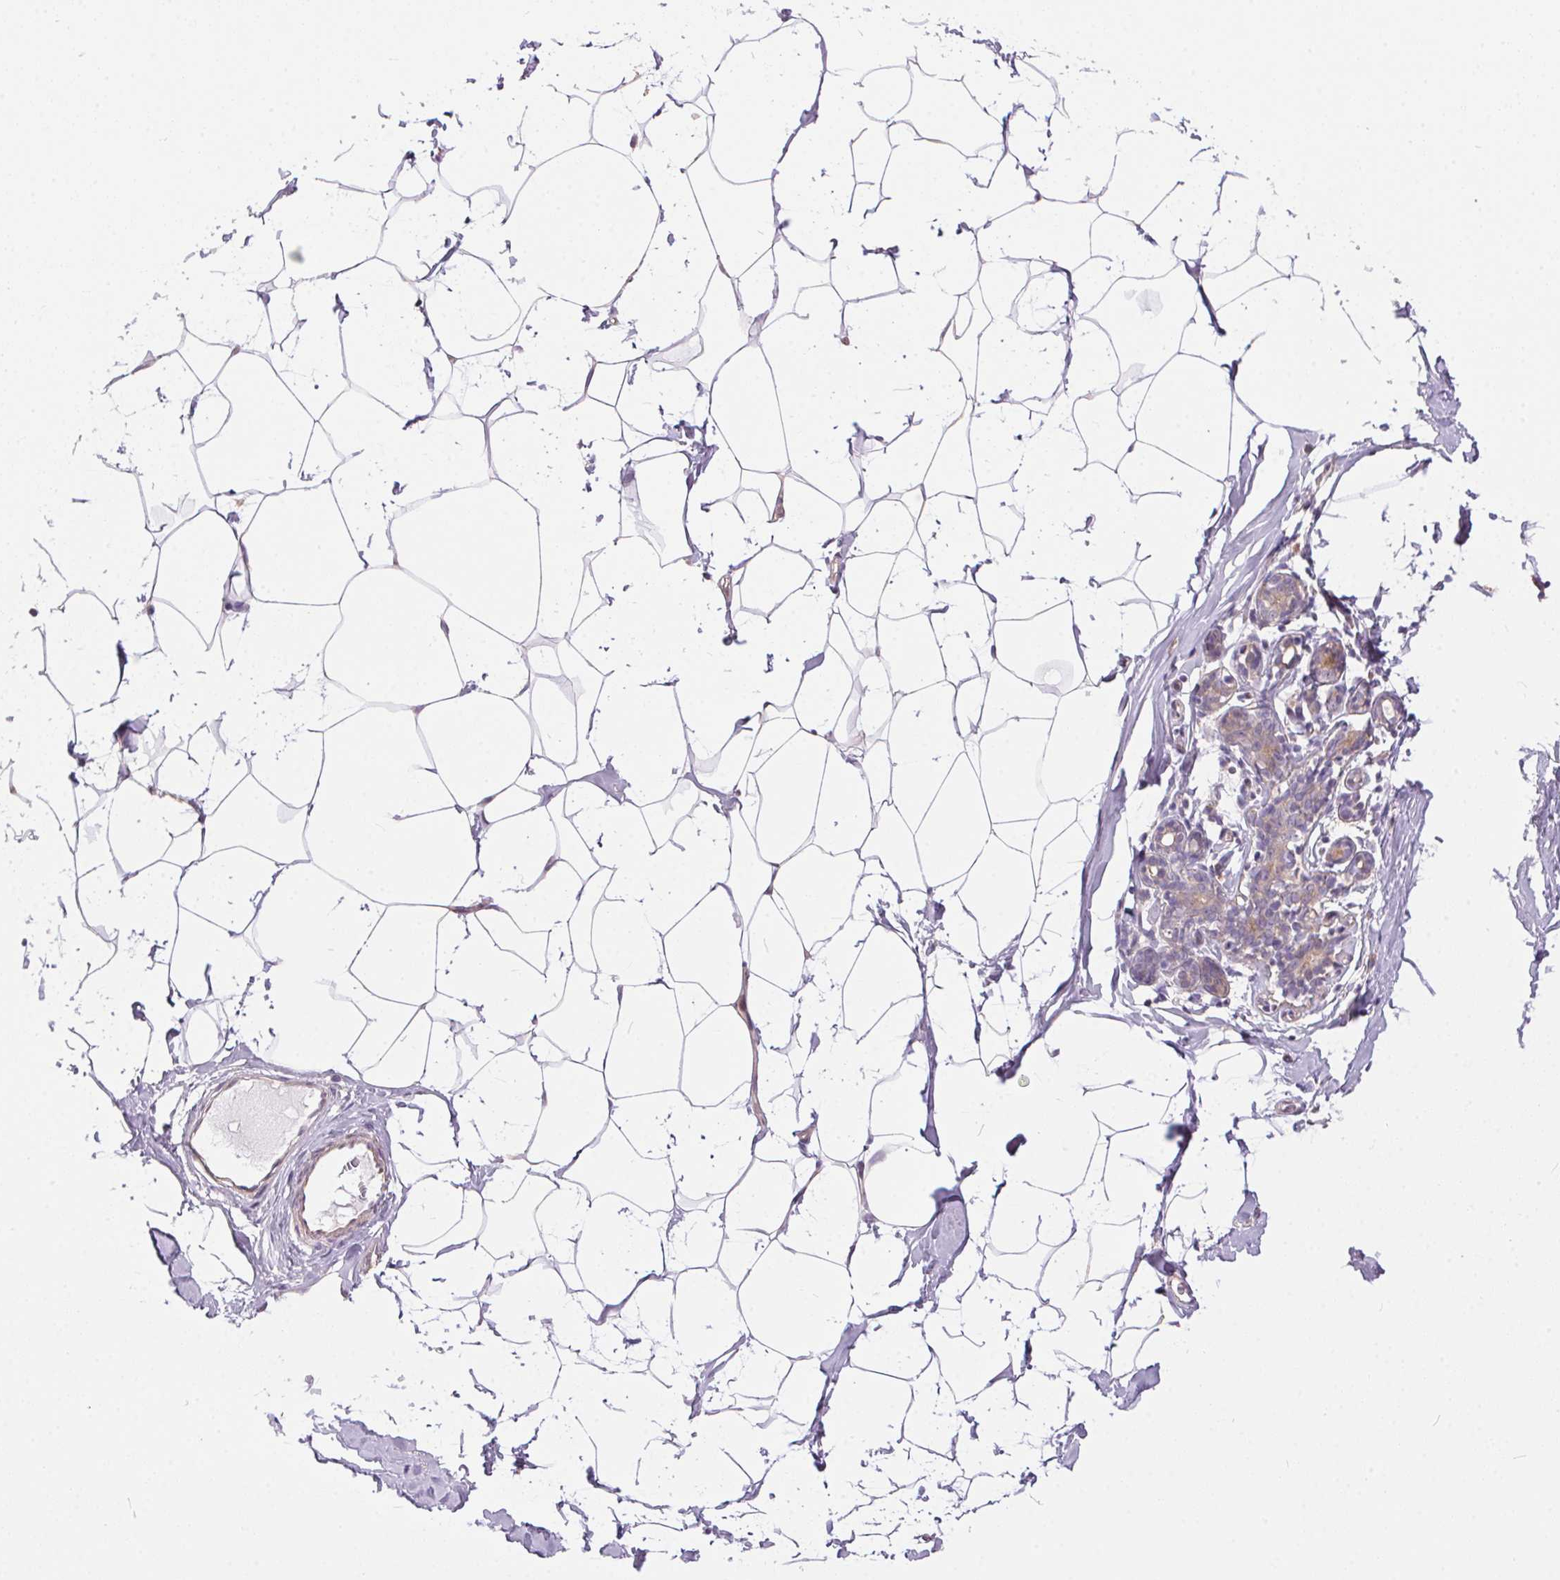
{"staining": {"intensity": "negative", "quantity": "none", "location": "none"}, "tissue": "breast", "cell_type": "Adipocytes", "image_type": "normal", "snomed": [{"axis": "morphology", "description": "Normal tissue, NOS"}, {"axis": "topography", "description": "Breast"}], "caption": "Breast stained for a protein using immunohistochemistry demonstrates no positivity adipocytes.", "gene": "UNC13B", "patient": {"sex": "female", "age": 32}}